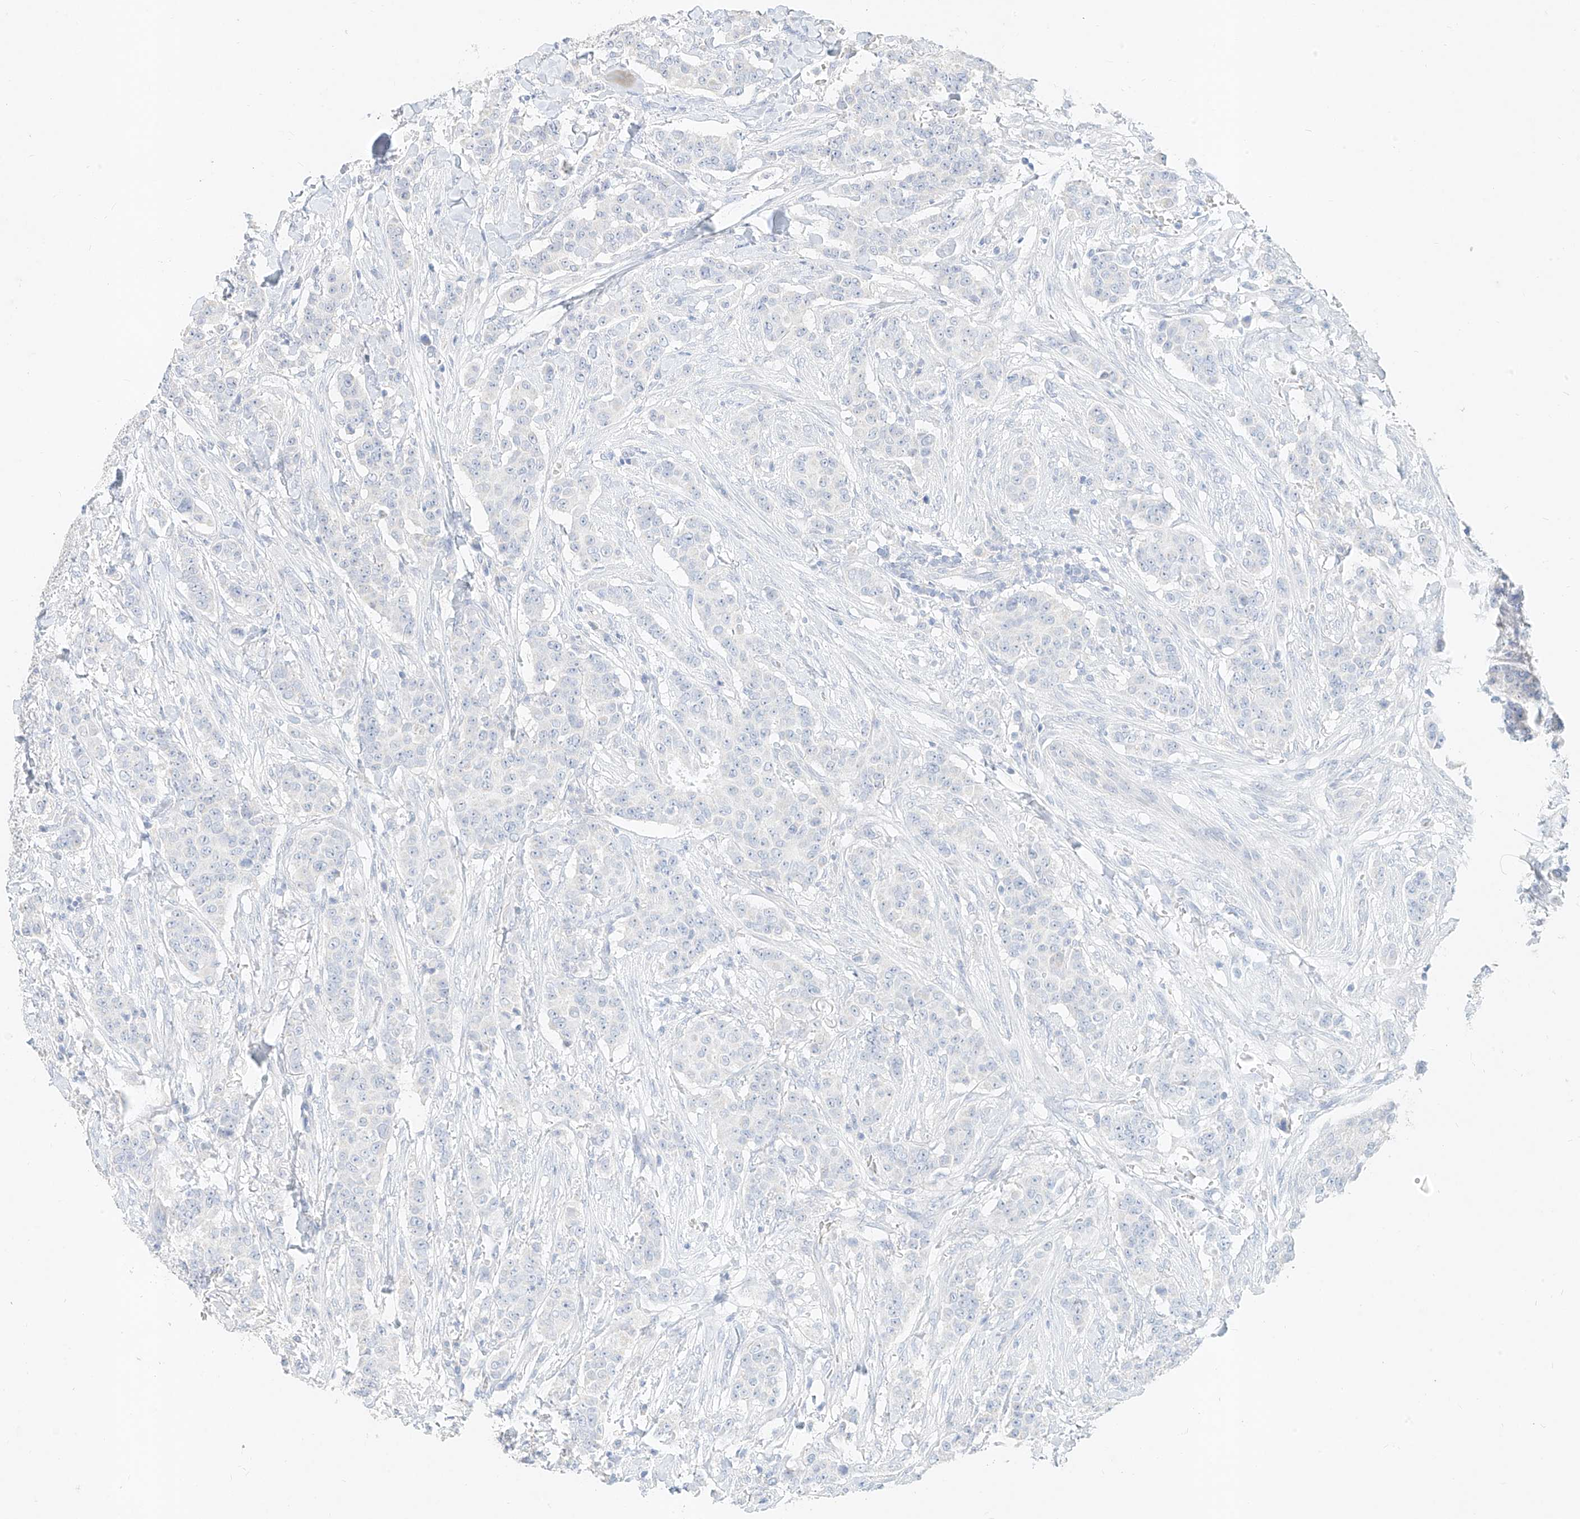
{"staining": {"intensity": "negative", "quantity": "none", "location": "none"}, "tissue": "breast cancer", "cell_type": "Tumor cells", "image_type": "cancer", "snomed": [{"axis": "morphology", "description": "Duct carcinoma"}, {"axis": "topography", "description": "Breast"}], "caption": "The immunohistochemistry image has no significant positivity in tumor cells of breast invasive ductal carcinoma tissue.", "gene": "ZZEF1", "patient": {"sex": "female", "age": 40}}